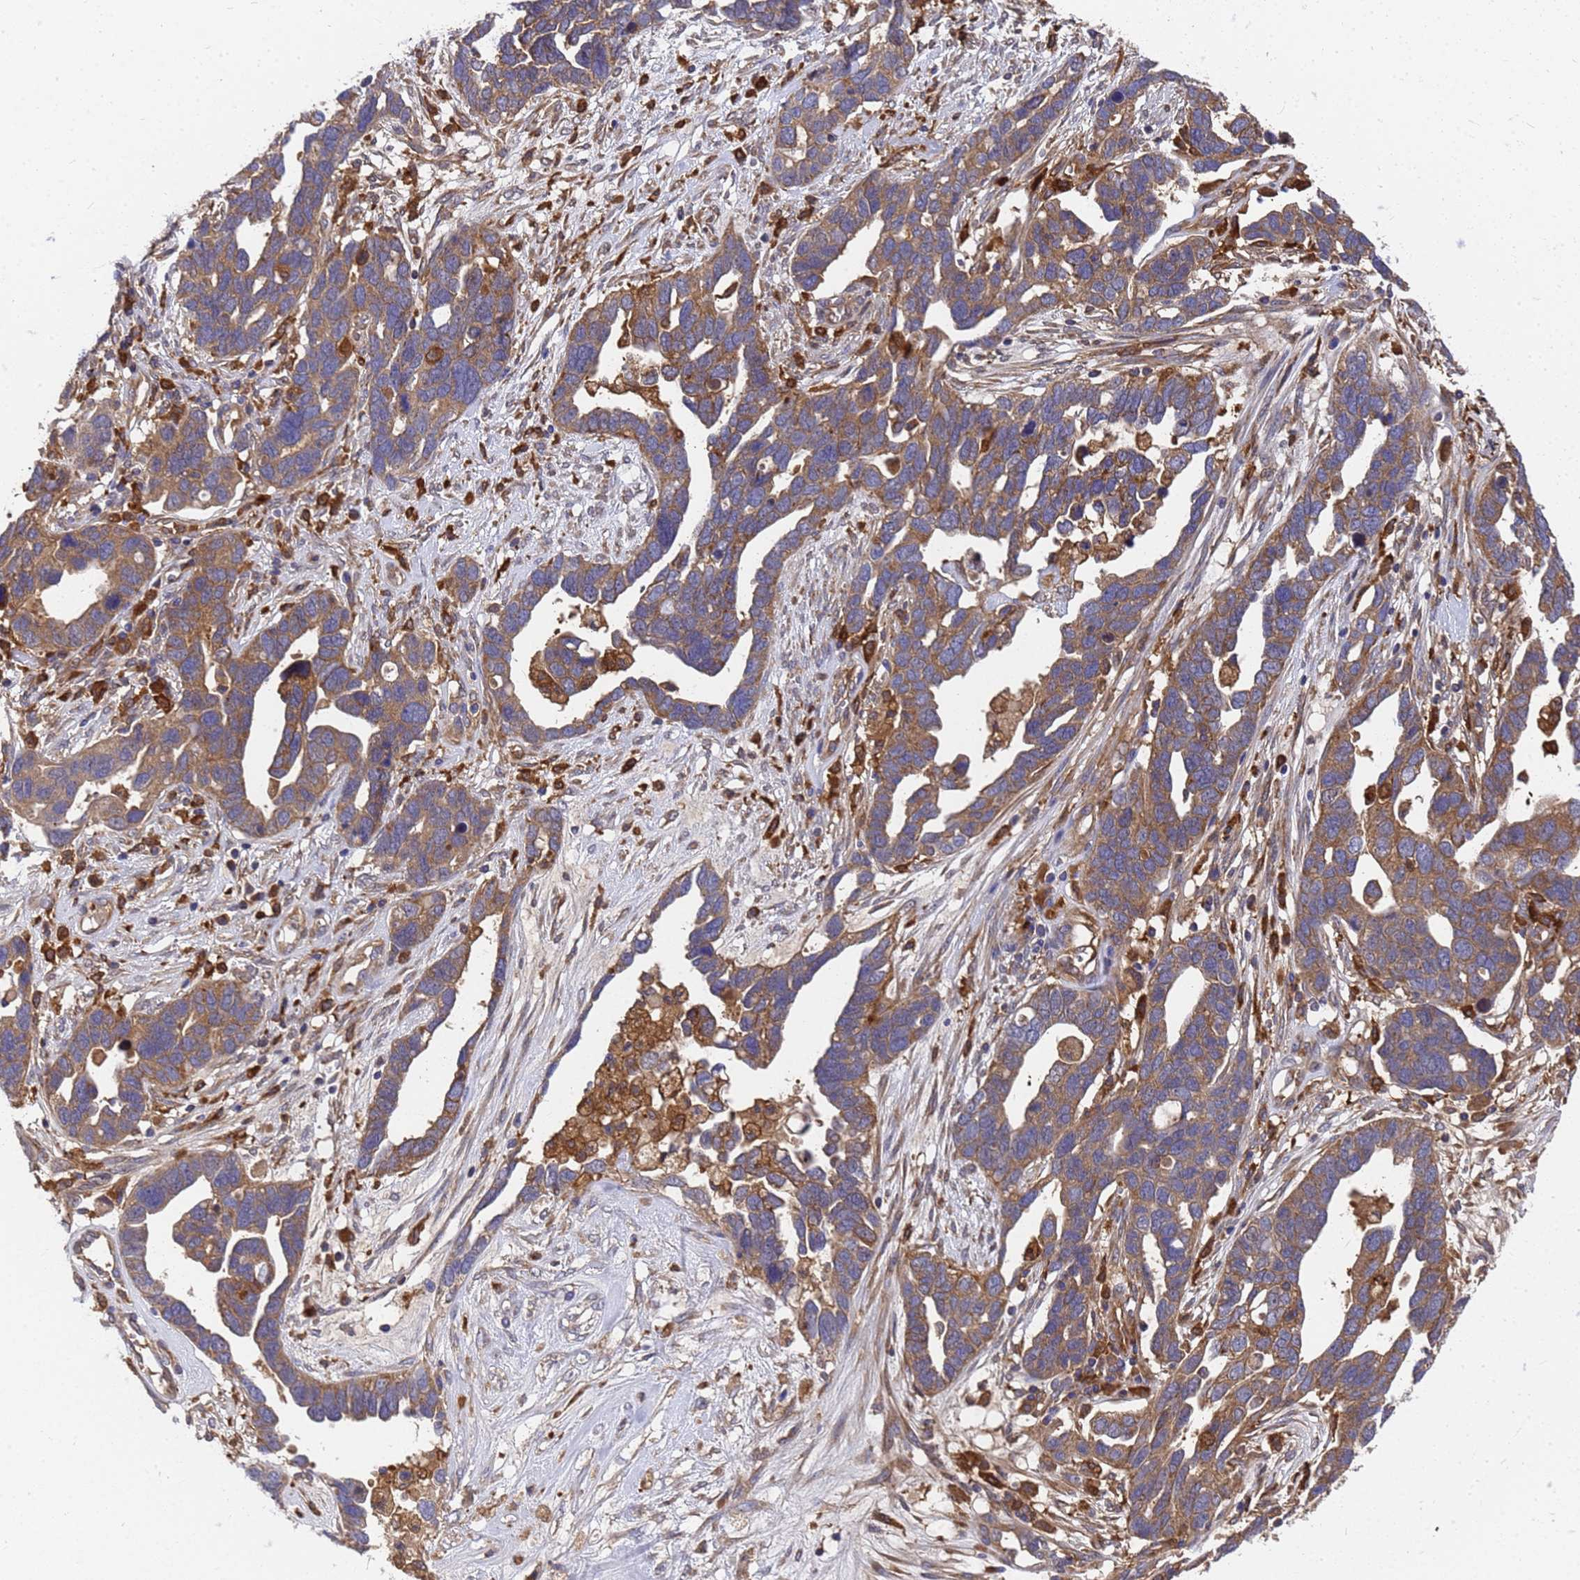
{"staining": {"intensity": "moderate", "quantity": ">75%", "location": "cytoplasmic/membranous"}, "tissue": "ovarian cancer", "cell_type": "Tumor cells", "image_type": "cancer", "snomed": [{"axis": "morphology", "description": "Cystadenocarcinoma, serous, NOS"}, {"axis": "topography", "description": "Ovary"}], "caption": "High-power microscopy captured an immunohistochemistry (IHC) photomicrograph of serous cystadenocarcinoma (ovarian), revealing moderate cytoplasmic/membranous expression in about >75% of tumor cells. The staining was performed using DAB (3,3'-diaminobenzidine), with brown indicating positive protein expression. Nuclei are stained blue with hematoxylin.", "gene": "SLC35E2B", "patient": {"sex": "female", "age": 54}}